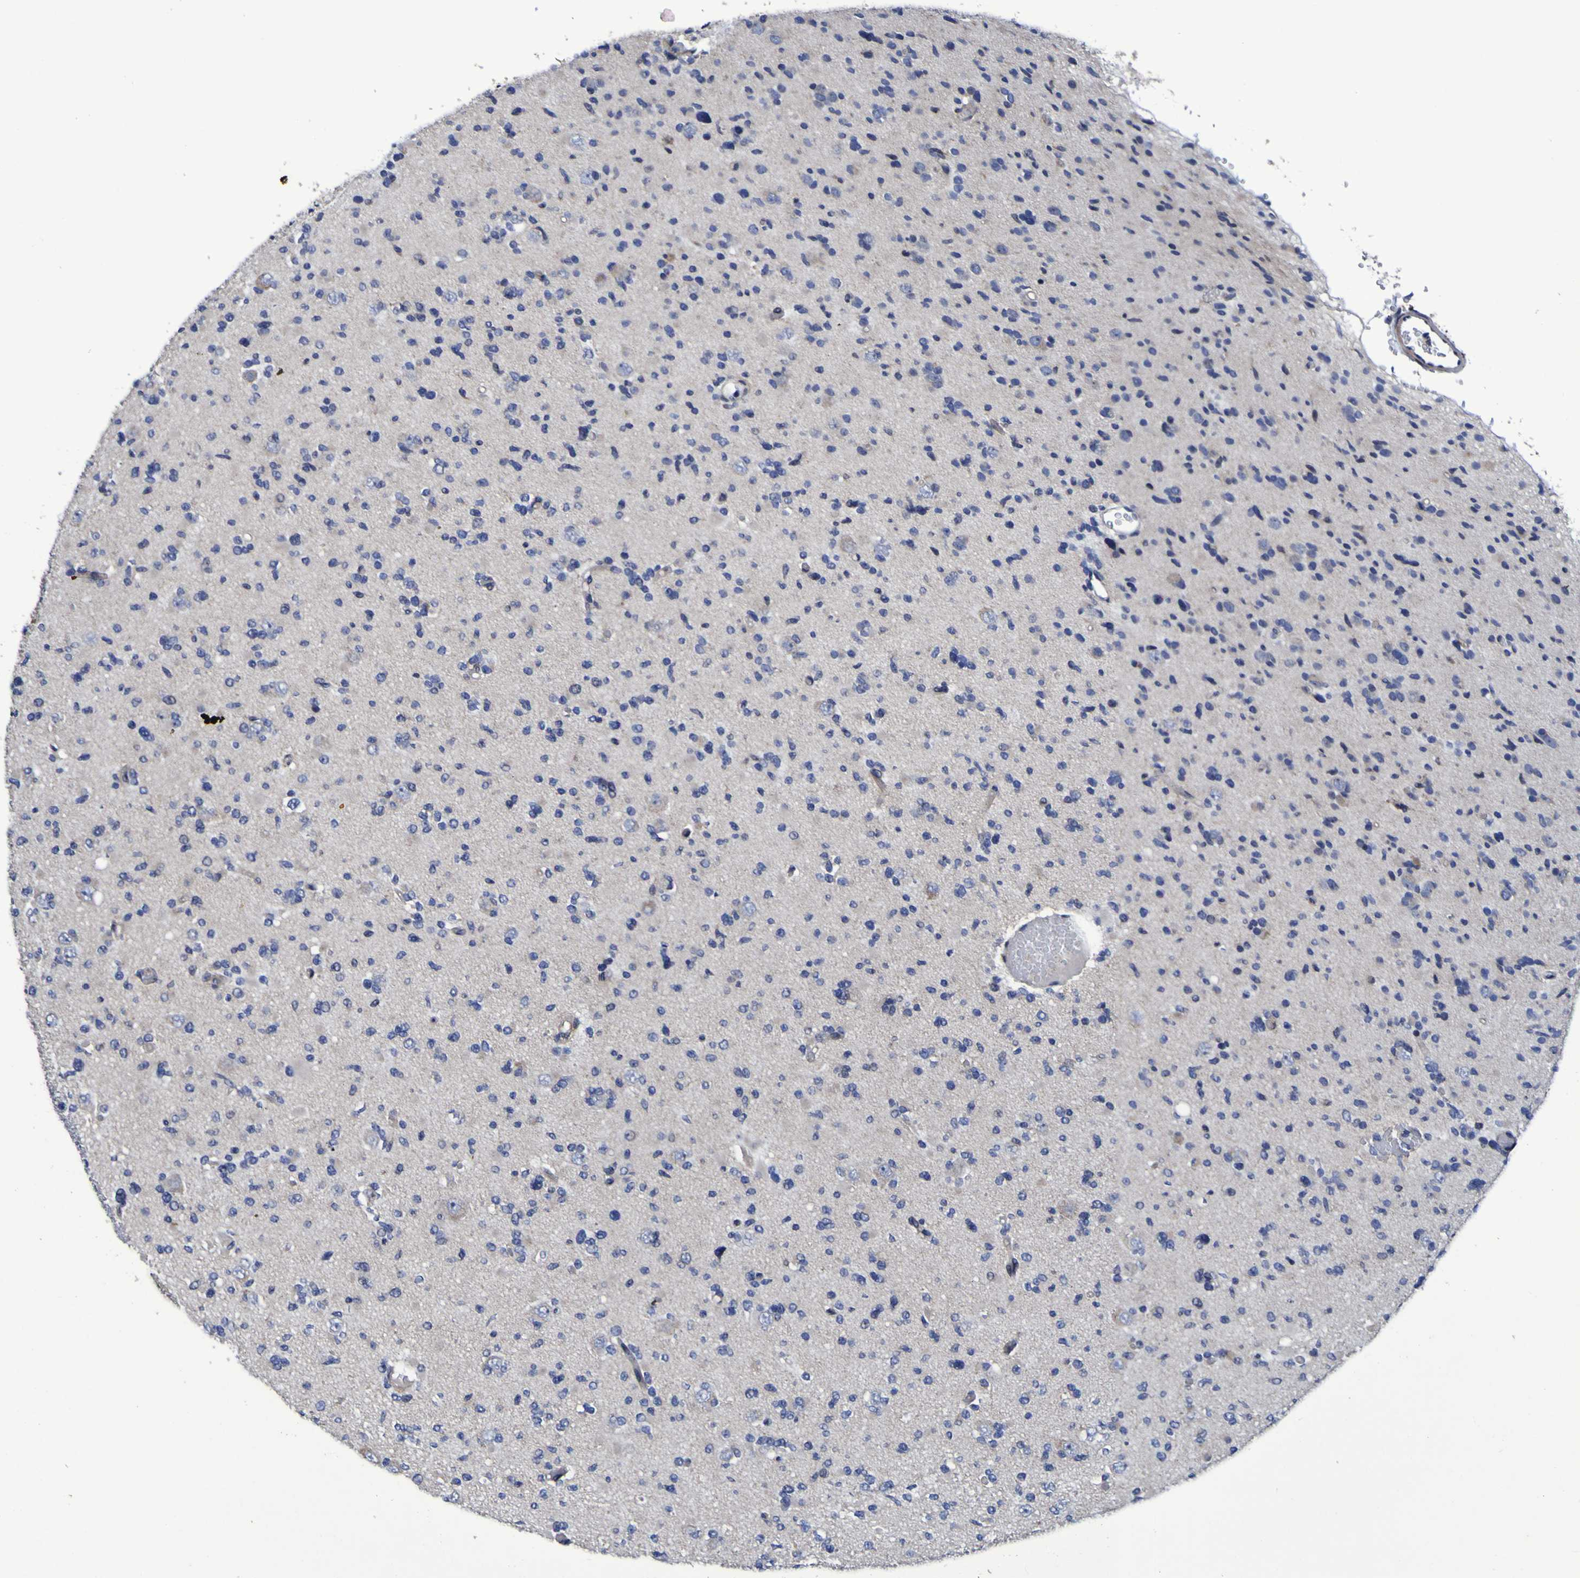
{"staining": {"intensity": "negative", "quantity": "none", "location": "none"}, "tissue": "glioma", "cell_type": "Tumor cells", "image_type": "cancer", "snomed": [{"axis": "morphology", "description": "Glioma, malignant, Low grade"}, {"axis": "topography", "description": "Brain"}], "caption": "The immunohistochemistry photomicrograph has no significant positivity in tumor cells of malignant low-grade glioma tissue.", "gene": "P3H1", "patient": {"sex": "female", "age": 22}}